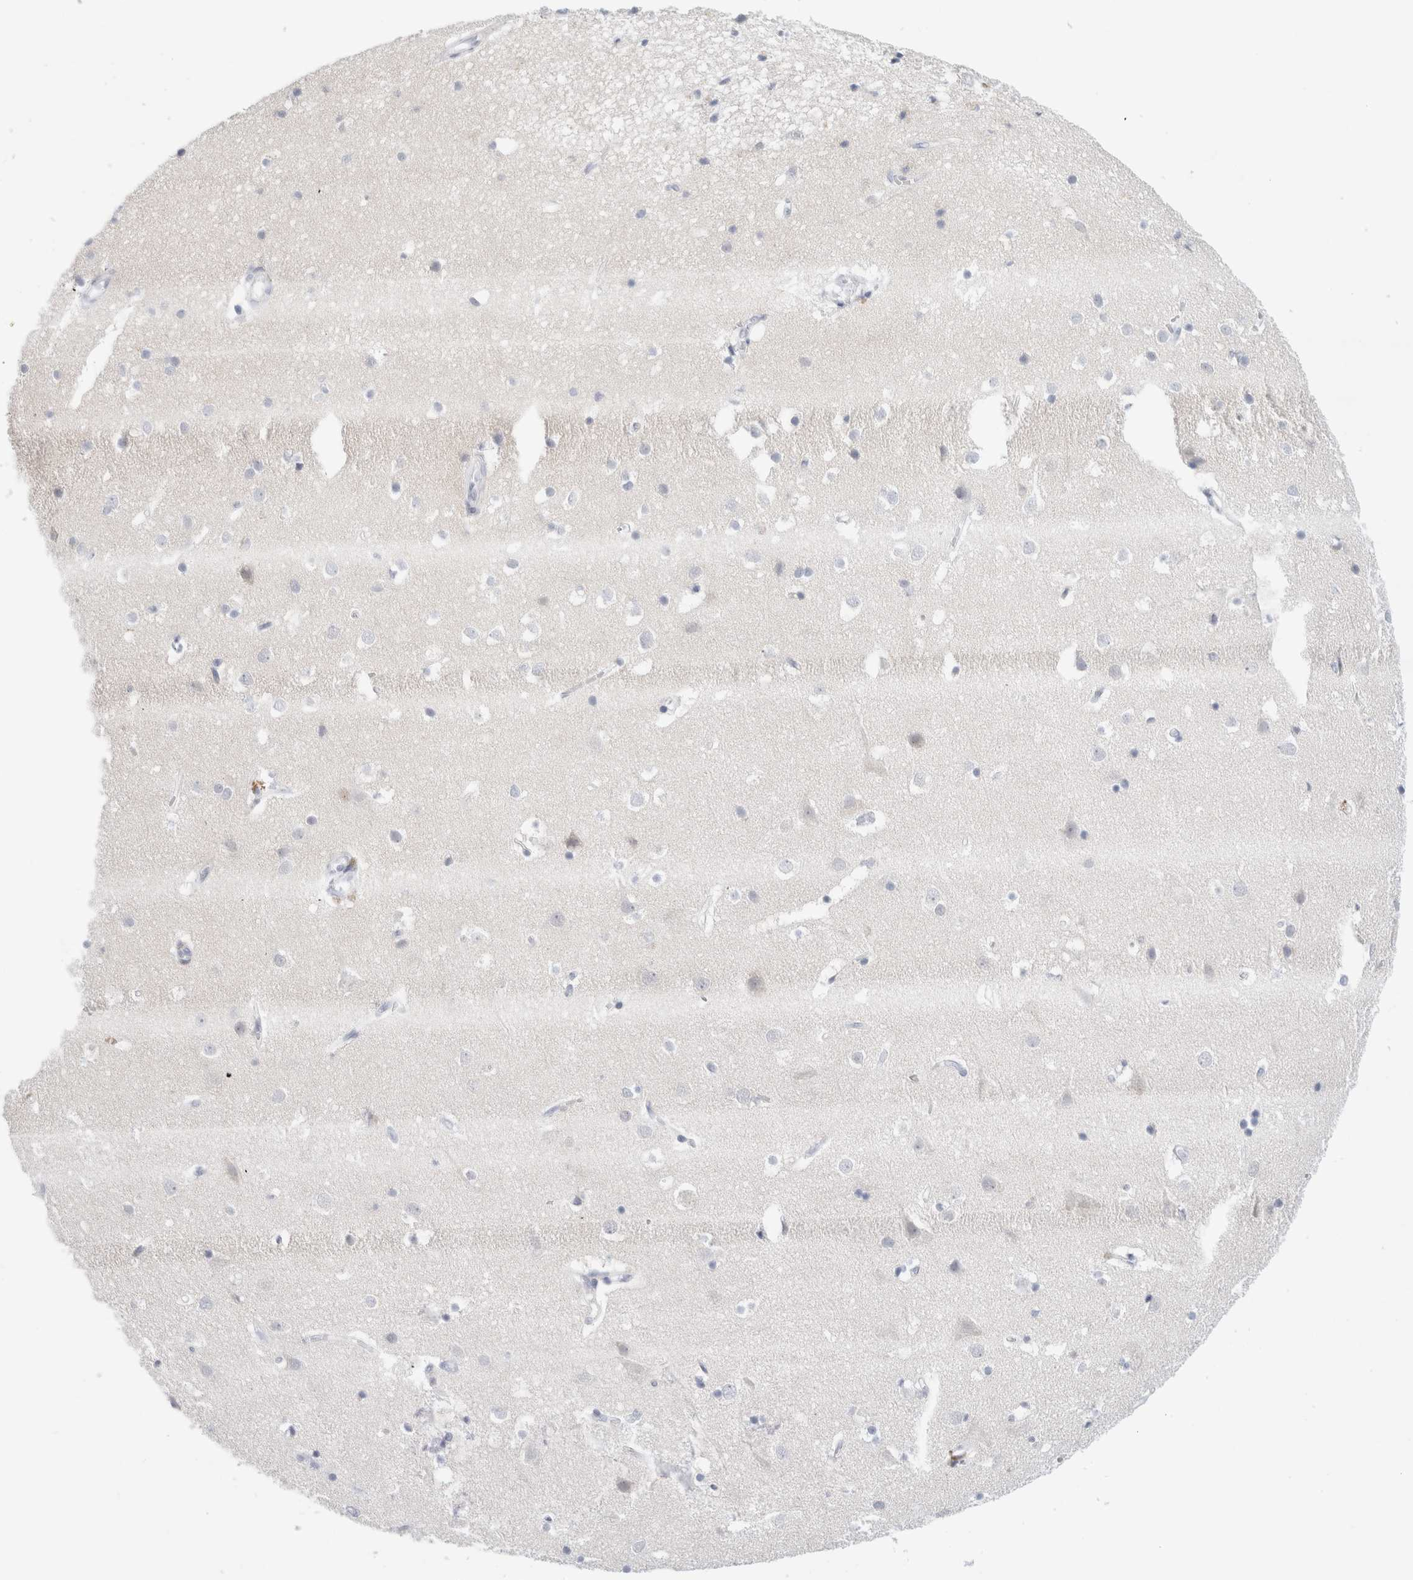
{"staining": {"intensity": "negative", "quantity": "none", "location": "none"}, "tissue": "cerebral cortex", "cell_type": "Endothelial cells", "image_type": "normal", "snomed": [{"axis": "morphology", "description": "Normal tissue, NOS"}, {"axis": "topography", "description": "Cerebral cortex"}], "caption": "Immunohistochemistry (IHC) micrograph of normal human cerebral cortex stained for a protein (brown), which reveals no staining in endothelial cells. Brightfield microscopy of immunohistochemistry stained with DAB (3,3'-diaminobenzidine) (brown) and hematoxylin (blue), captured at high magnification.", "gene": "SLC22A12", "patient": {"sex": "male", "age": 54}}